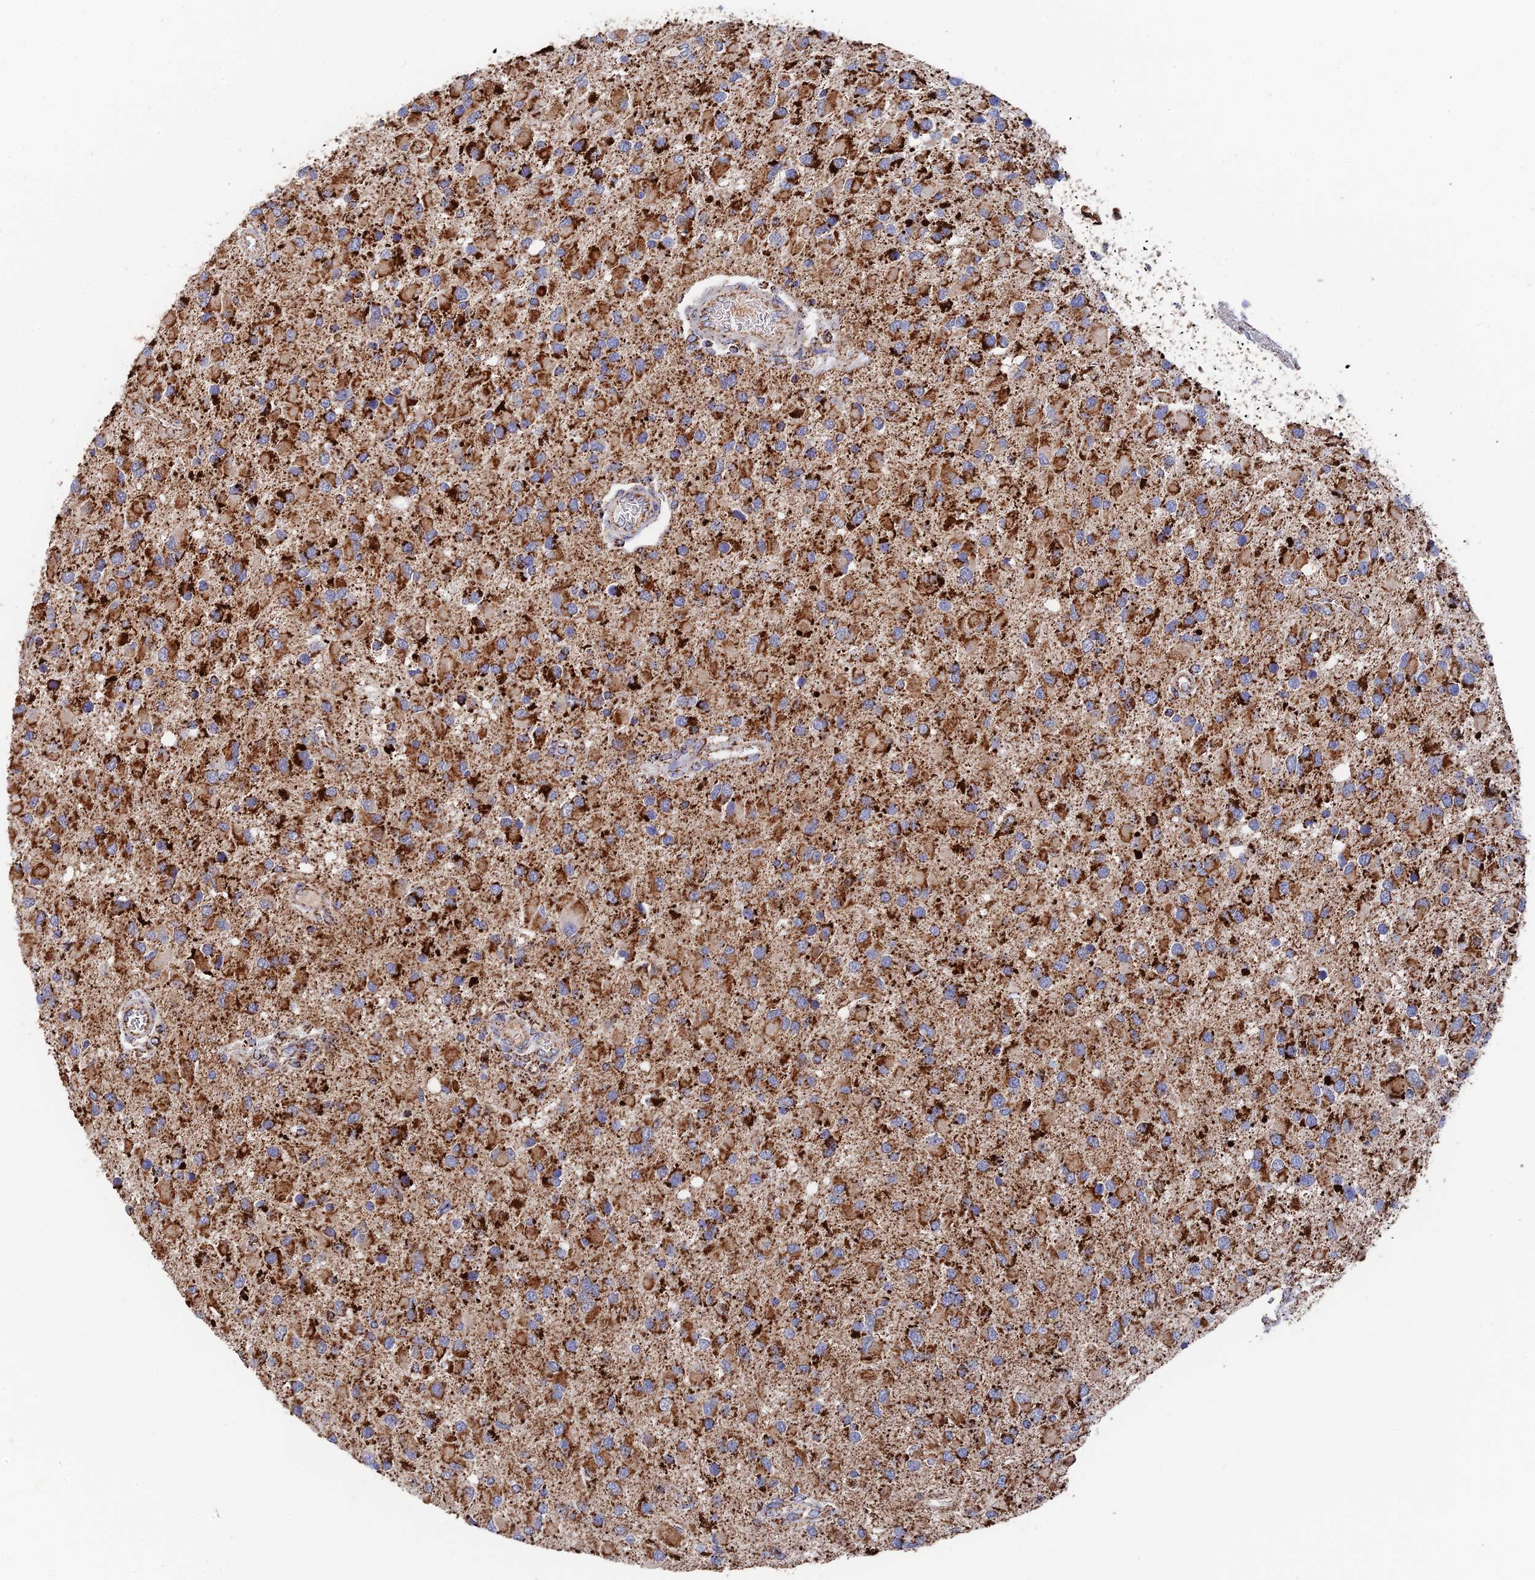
{"staining": {"intensity": "strong", "quantity": ">75%", "location": "cytoplasmic/membranous"}, "tissue": "glioma", "cell_type": "Tumor cells", "image_type": "cancer", "snomed": [{"axis": "morphology", "description": "Glioma, malignant, High grade"}, {"axis": "topography", "description": "Brain"}], "caption": "This is a histology image of immunohistochemistry (IHC) staining of glioma, which shows strong expression in the cytoplasmic/membranous of tumor cells.", "gene": "HAUS8", "patient": {"sex": "male", "age": 53}}